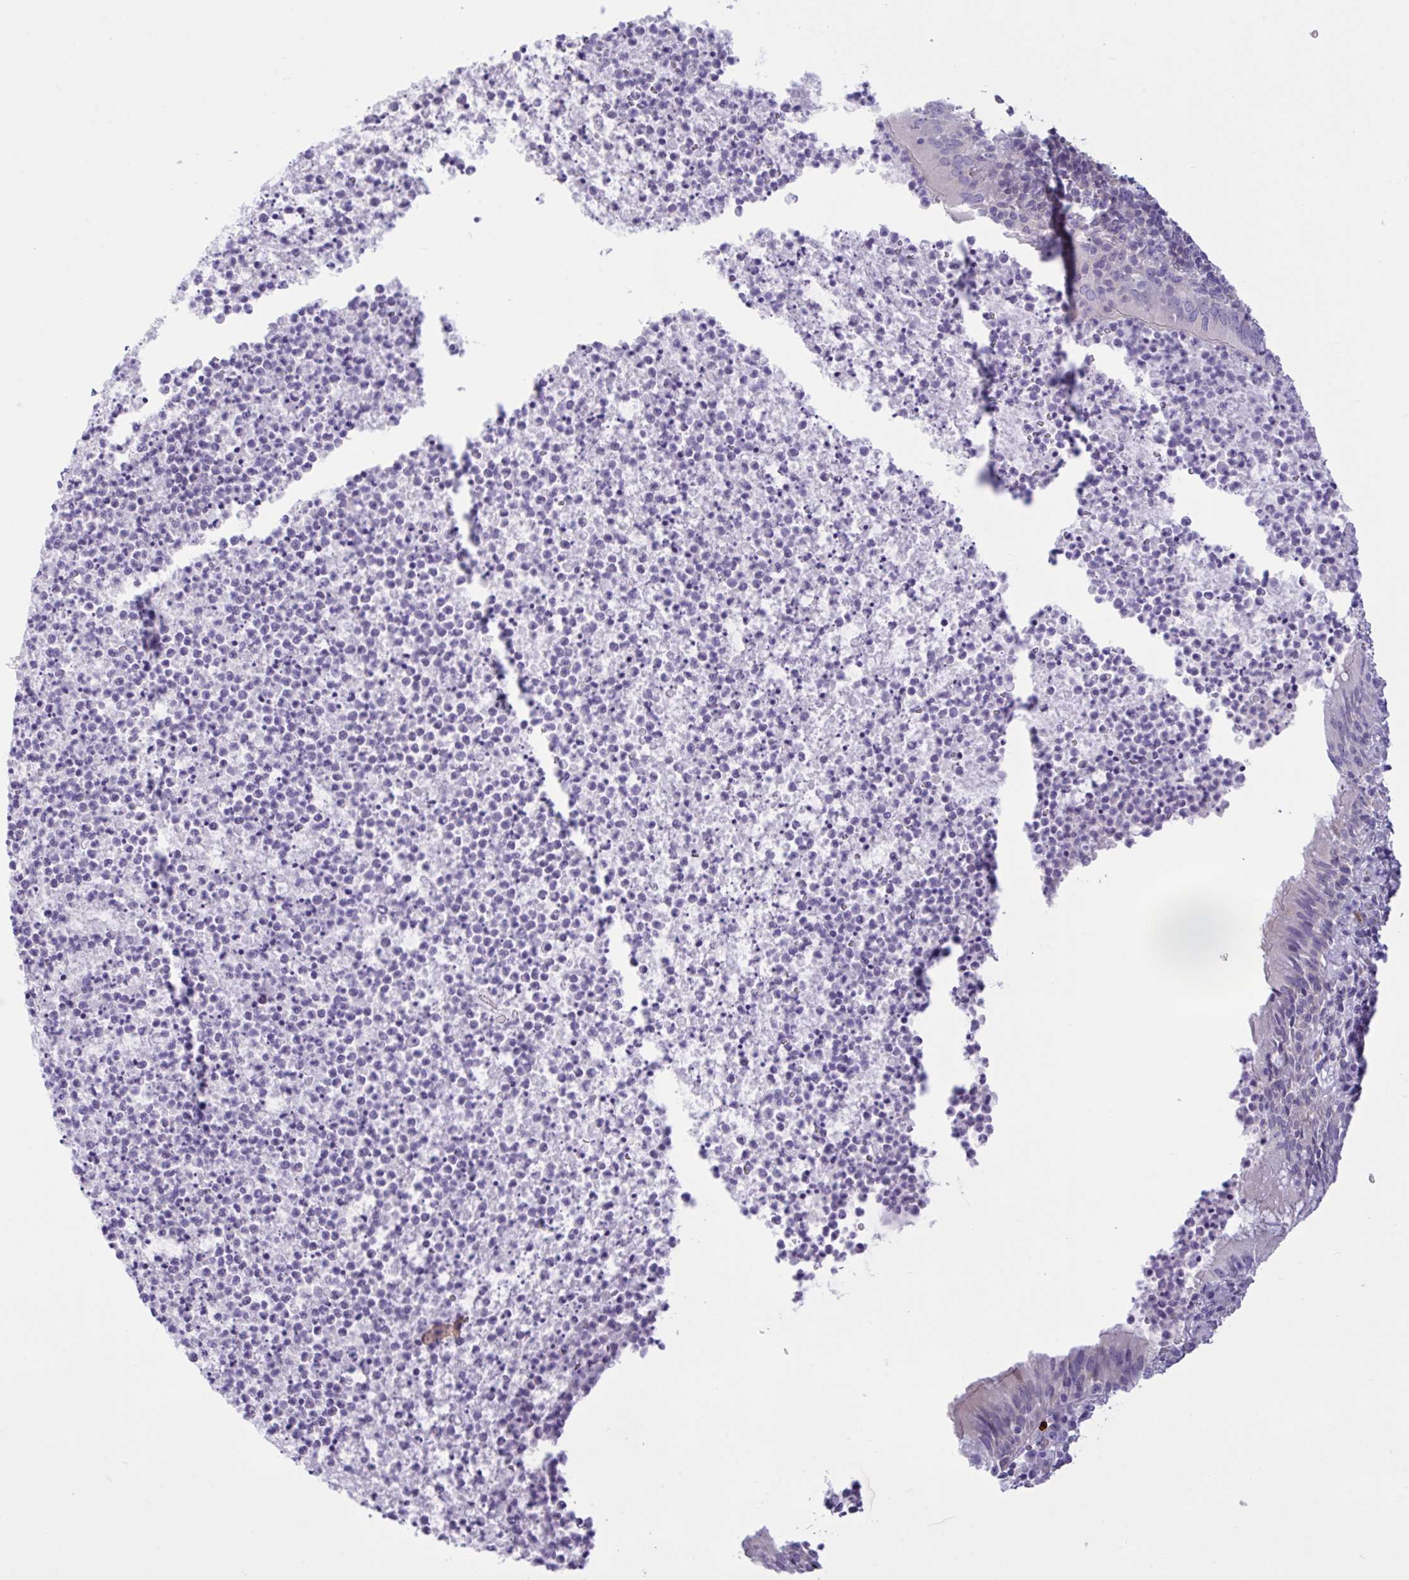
{"staining": {"intensity": "weak", "quantity": "25%-75%", "location": "cytoplasmic/membranous"}, "tissue": "bronchus", "cell_type": "Respiratory epithelial cells", "image_type": "normal", "snomed": [{"axis": "morphology", "description": "Normal tissue, NOS"}, {"axis": "topography", "description": "Lymph node"}, {"axis": "topography", "description": "Bronchus"}], "caption": "Bronchus was stained to show a protein in brown. There is low levels of weak cytoplasmic/membranous staining in about 25%-75% of respiratory epithelial cells. (IHC, brightfield microscopy, high magnification).", "gene": "WDR97", "patient": {"sex": "male", "age": 56}}